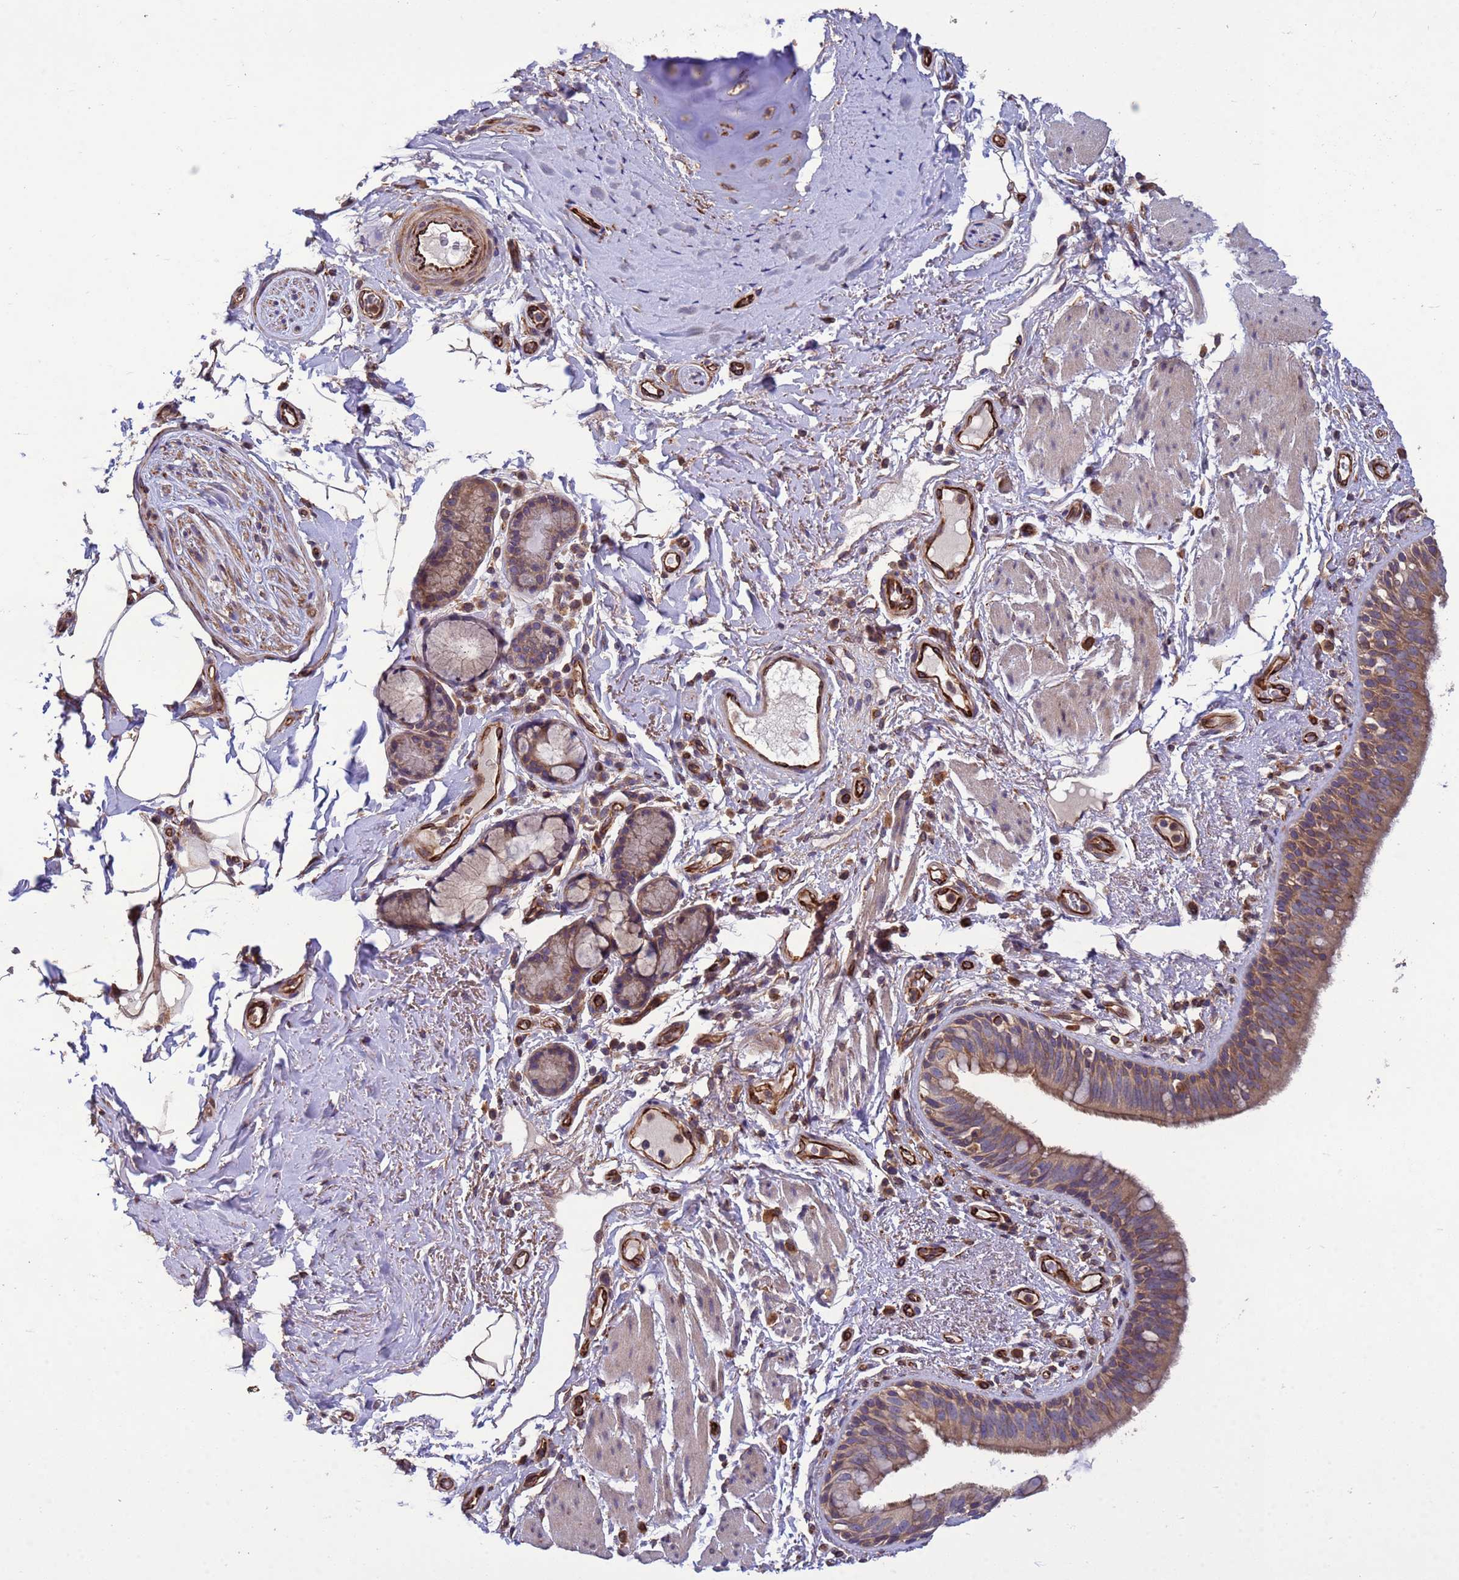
{"staining": {"intensity": "weak", "quantity": ">75%", "location": "cytoplasmic/membranous"}, "tissue": "bronchus", "cell_type": "Respiratory epithelial cells", "image_type": "normal", "snomed": [{"axis": "morphology", "description": "Normal tissue, NOS"}, {"axis": "morphology", "description": "Neoplasm, uncertain whether benign or malignant"}, {"axis": "topography", "description": "Bronchus"}, {"axis": "topography", "description": "Lung"}], "caption": "Unremarkable bronchus demonstrates weak cytoplasmic/membranous staining in about >75% of respiratory epithelial cells, visualized by immunohistochemistry.", "gene": "RAB10", "patient": {"sex": "male", "age": 55}}